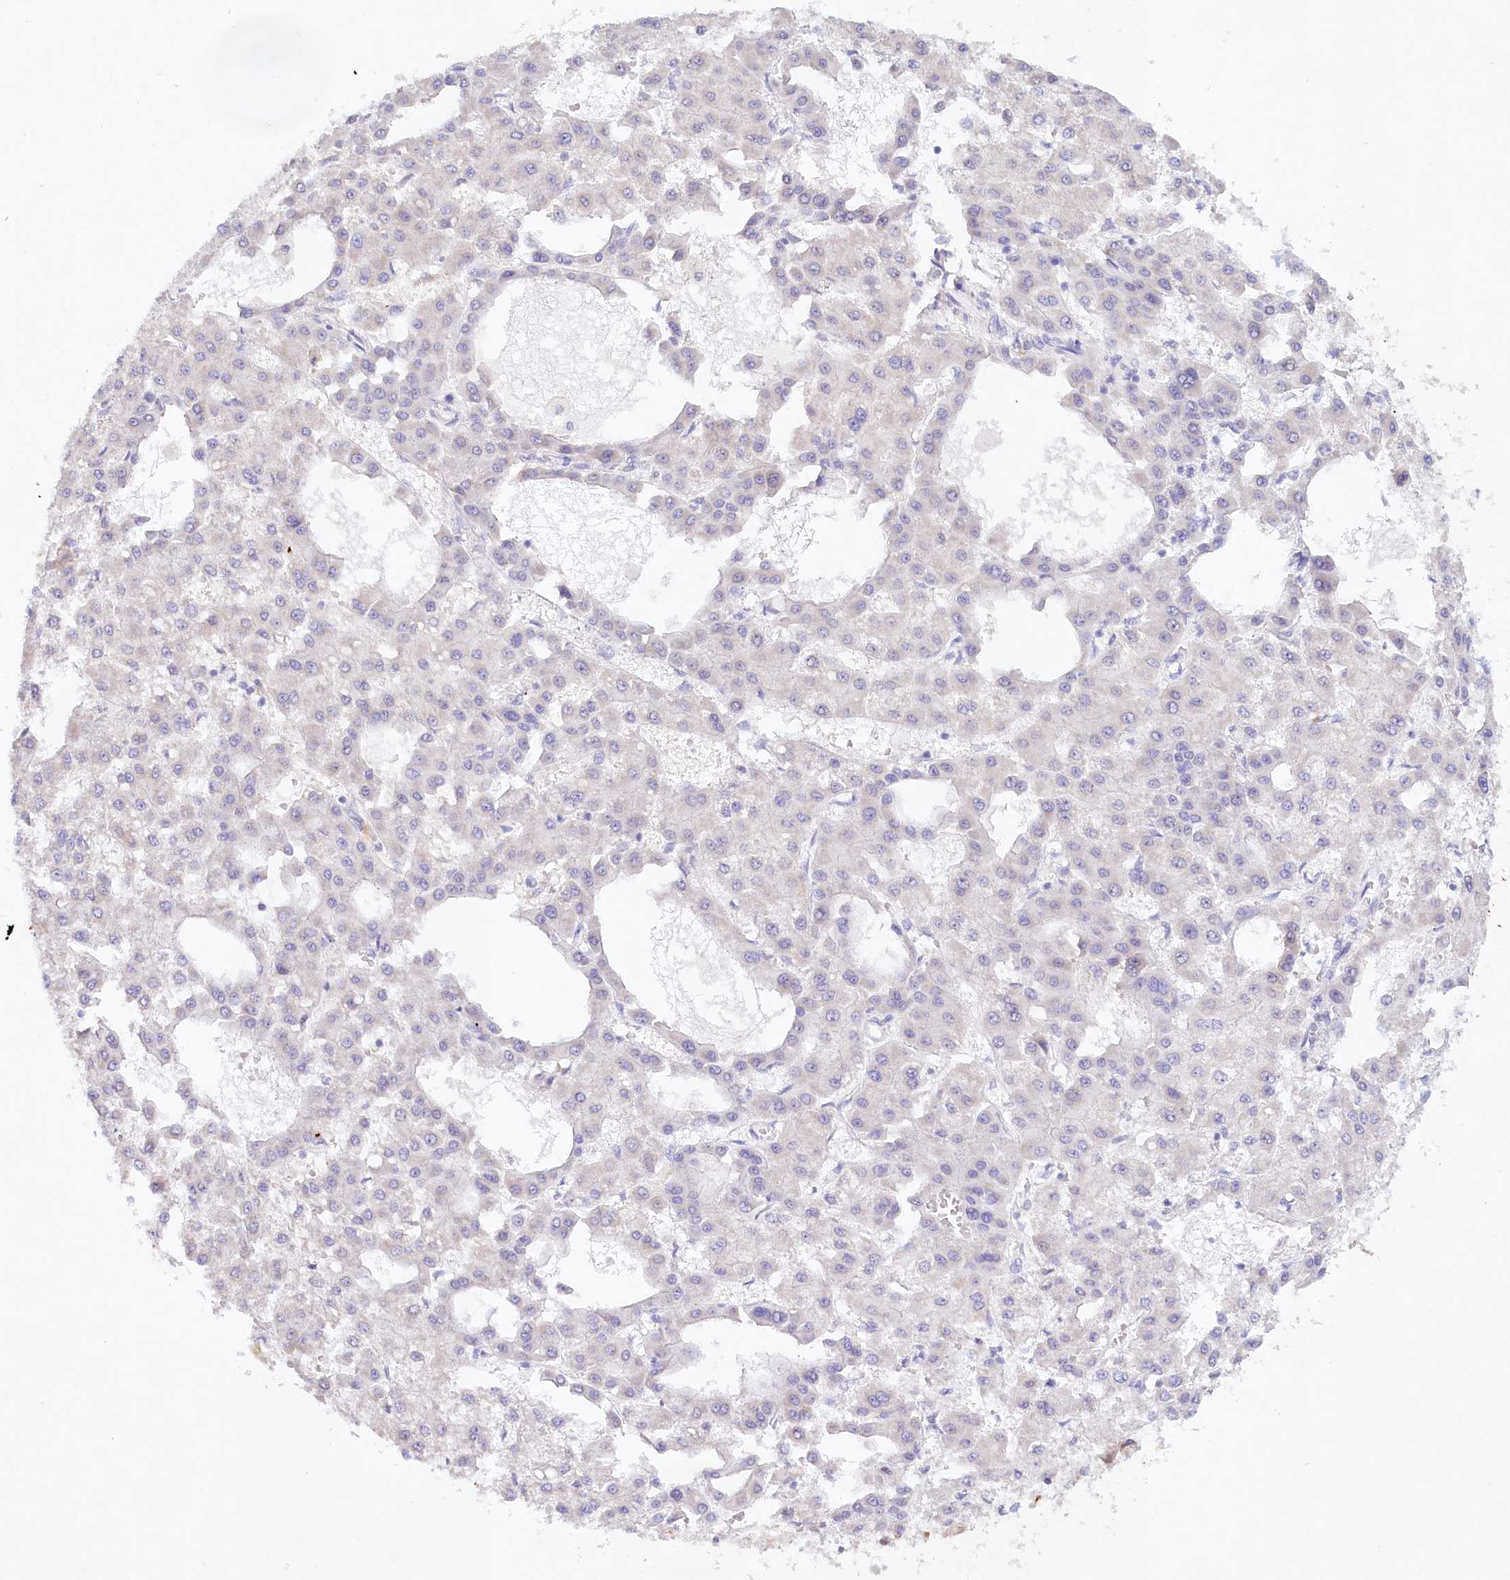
{"staining": {"intensity": "negative", "quantity": "none", "location": "none"}, "tissue": "liver cancer", "cell_type": "Tumor cells", "image_type": "cancer", "snomed": [{"axis": "morphology", "description": "Carcinoma, Hepatocellular, NOS"}, {"axis": "topography", "description": "Liver"}], "caption": "Tumor cells are negative for protein expression in human hepatocellular carcinoma (liver).", "gene": "PSAPL1", "patient": {"sex": "male", "age": 47}}